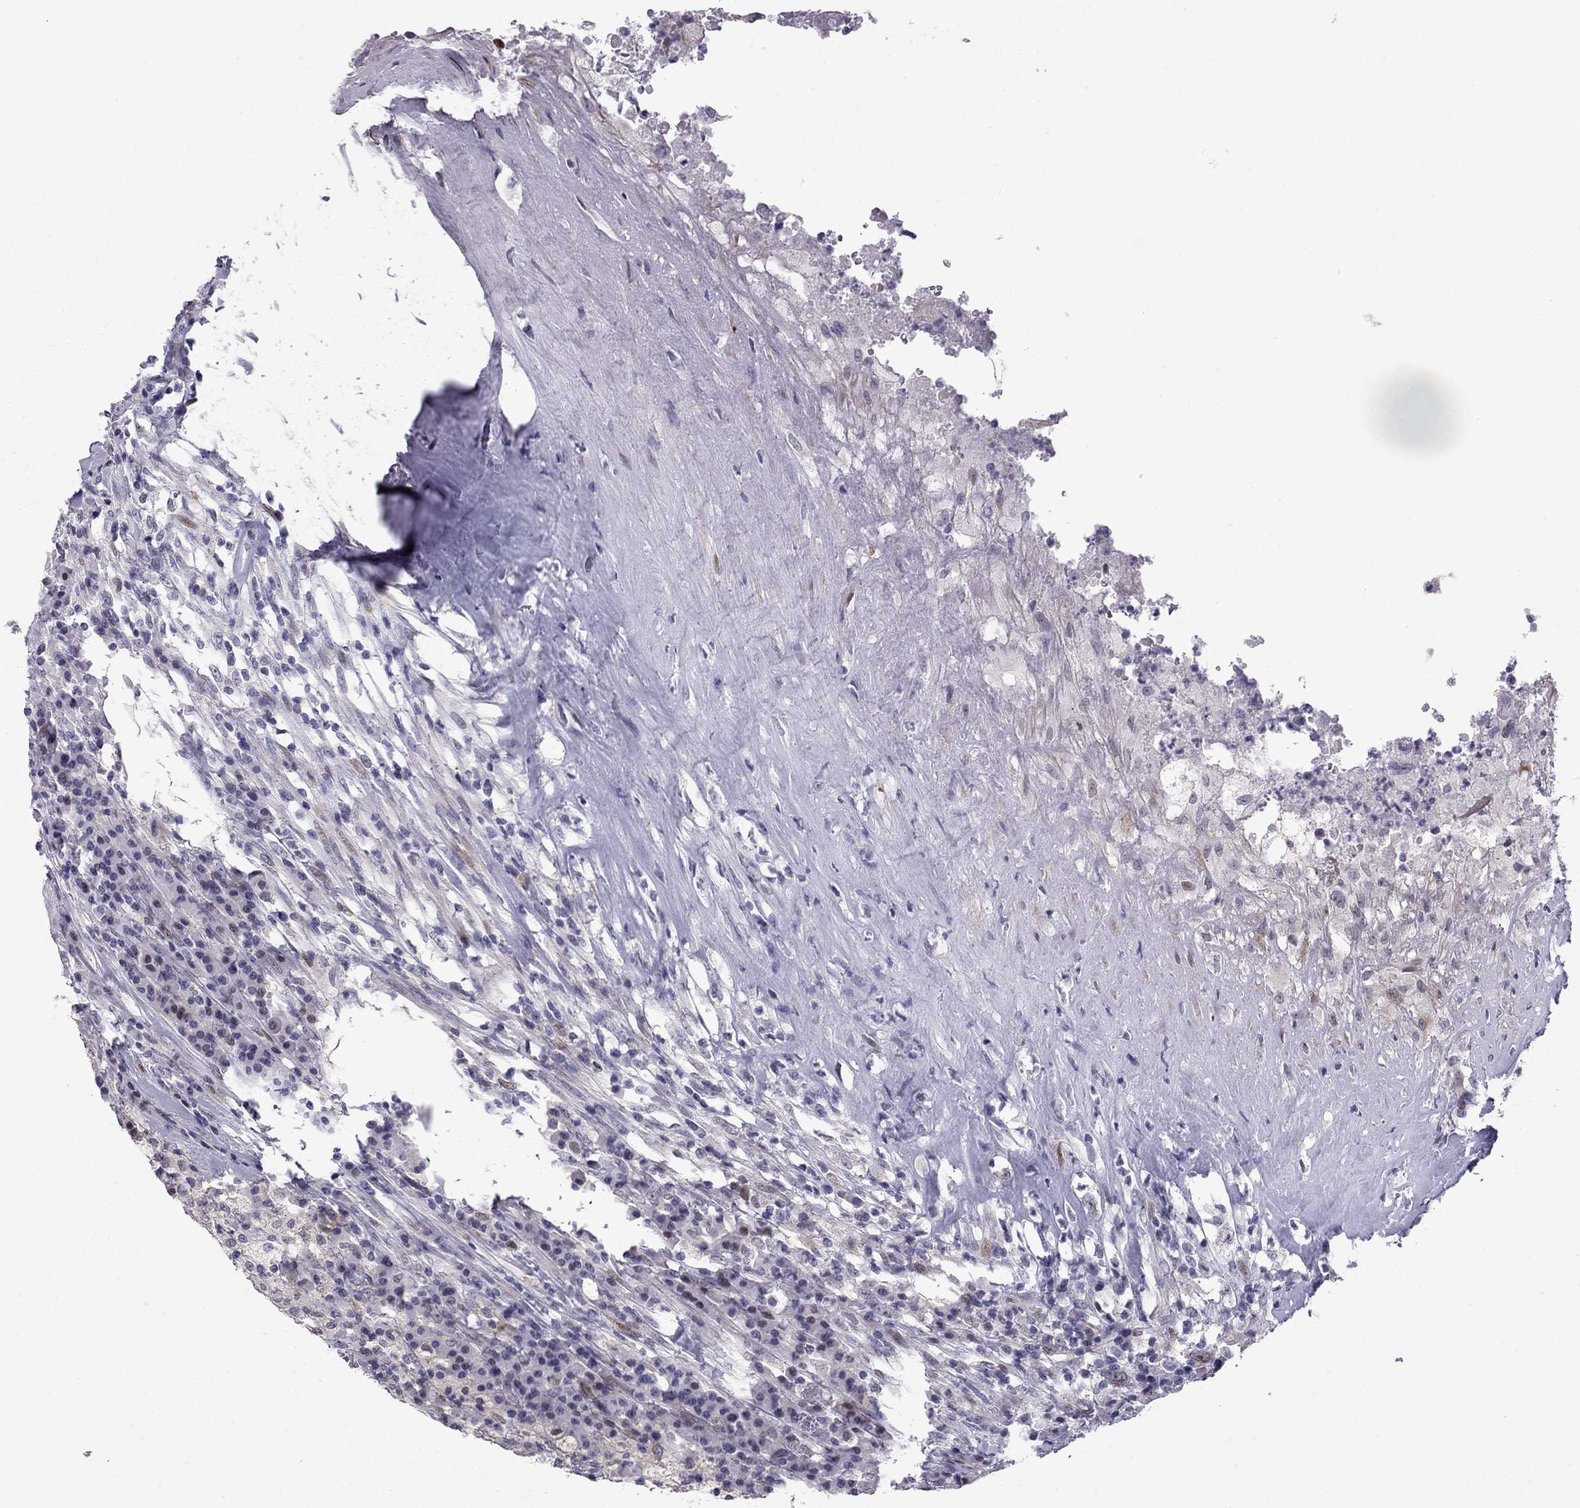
{"staining": {"intensity": "negative", "quantity": "none", "location": "none"}, "tissue": "testis cancer", "cell_type": "Tumor cells", "image_type": "cancer", "snomed": [{"axis": "morphology", "description": "Necrosis, NOS"}, {"axis": "morphology", "description": "Carcinoma, Embryonal, NOS"}, {"axis": "topography", "description": "Testis"}], "caption": "Immunohistochemistry of human embryonal carcinoma (testis) reveals no expression in tumor cells.", "gene": "CFAP70", "patient": {"sex": "male", "age": 19}}